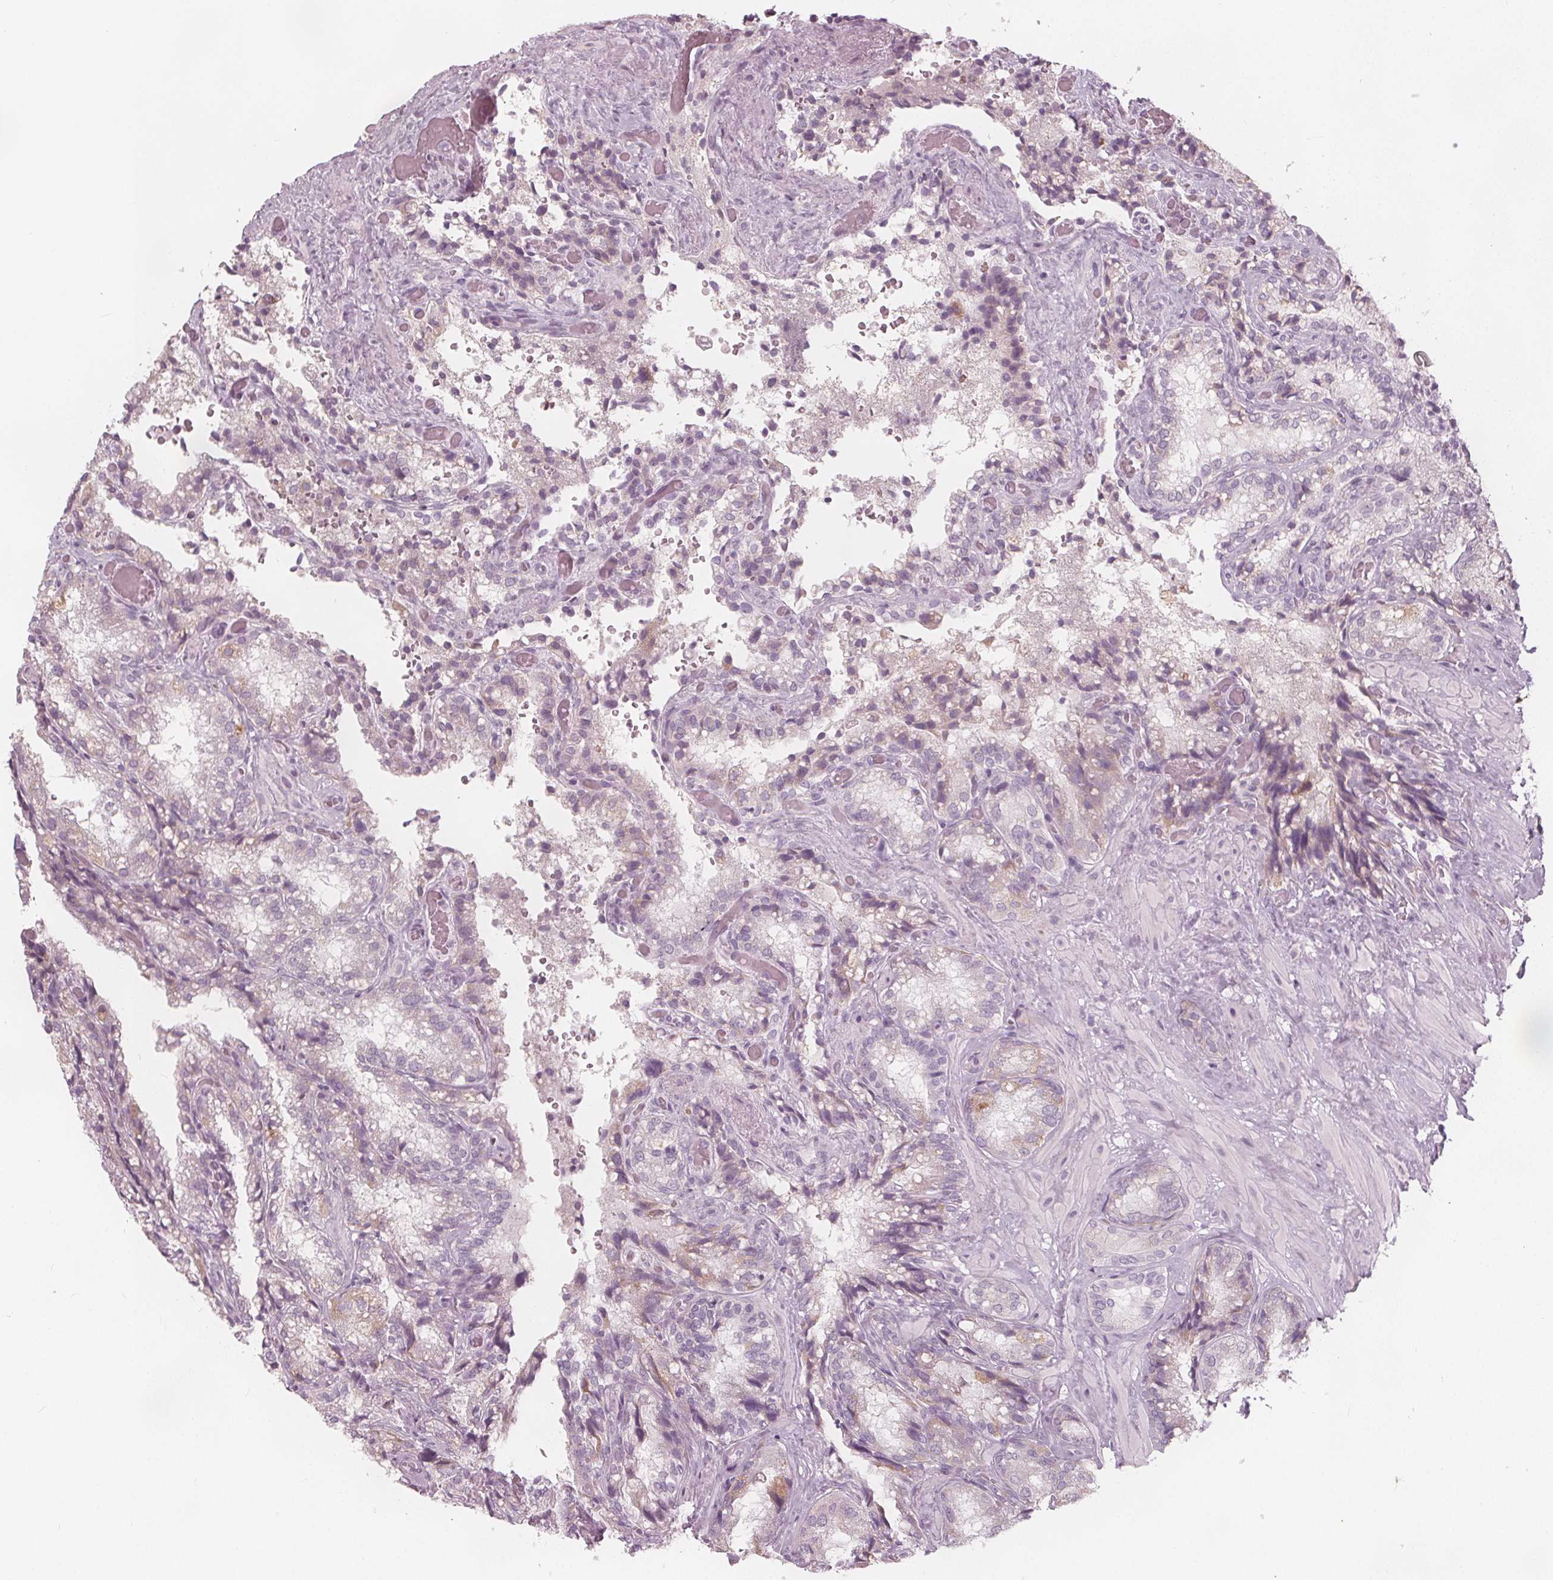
{"staining": {"intensity": "negative", "quantity": "none", "location": "none"}, "tissue": "seminal vesicle", "cell_type": "Glandular cells", "image_type": "normal", "snomed": [{"axis": "morphology", "description": "Normal tissue, NOS"}, {"axis": "topography", "description": "Seminal veicle"}], "caption": "A photomicrograph of human seminal vesicle is negative for staining in glandular cells.", "gene": "BRSK1", "patient": {"sex": "male", "age": 57}}